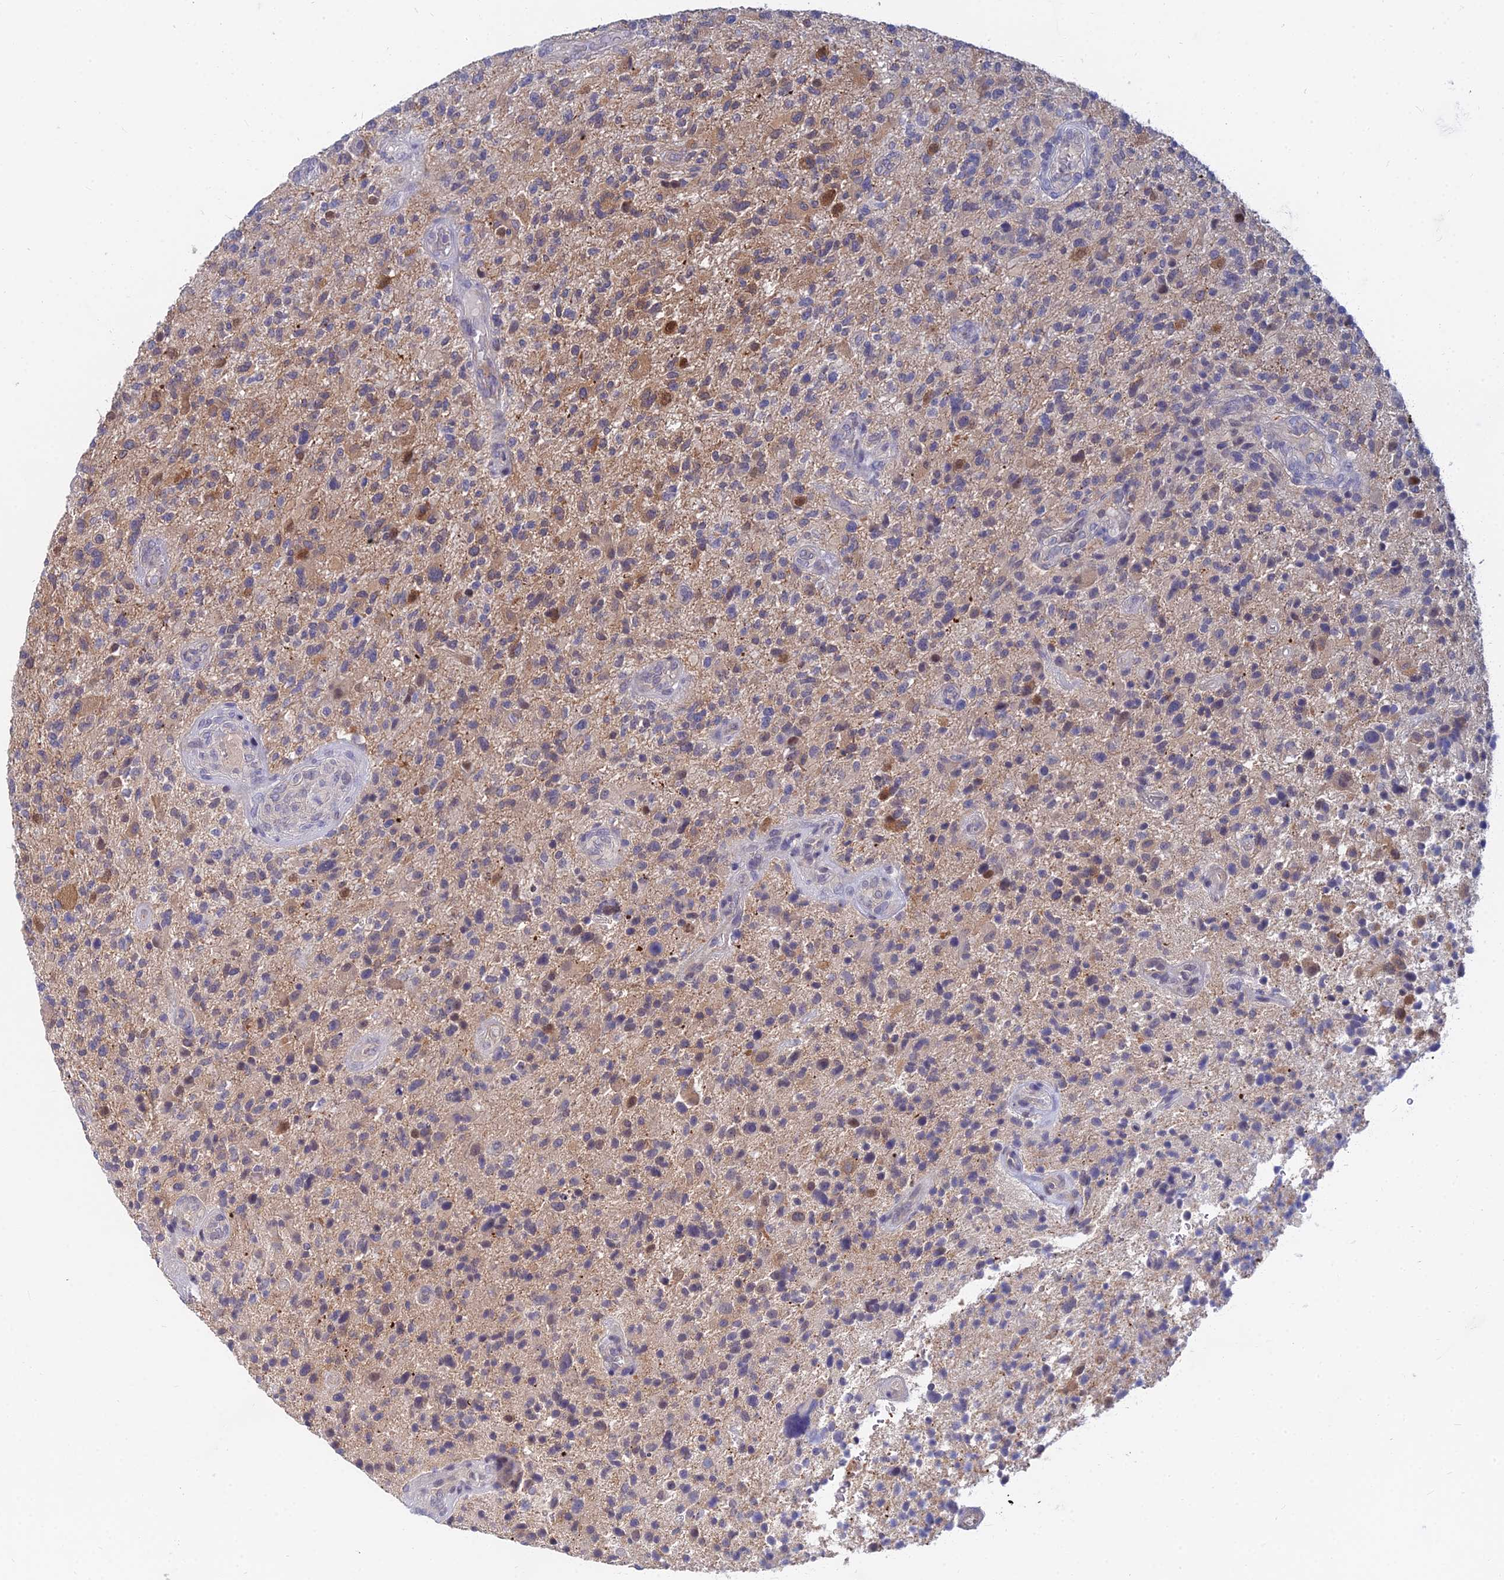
{"staining": {"intensity": "weak", "quantity": "25%-75%", "location": "cytoplasmic/membranous"}, "tissue": "glioma", "cell_type": "Tumor cells", "image_type": "cancer", "snomed": [{"axis": "morphology", "description": "Glioma, malignant, High grade"}, {"axis": "topography", "description": "Brain"}], "caption": "Malignant glioma (high-grade) tissue demonstrates weak cytoplasmic/membranous staining in approximately 25%-75% of tumor cells, visualized by immunohistochemistry. The staining is performed using DAB (3,3'-diaminobenzidine) brown chromogen to label protein expression. The nuclei are counter-stained blue using hematoxylin.", "gene": "B3GALT4", "patient": {"sex": "male", "age": 47}}